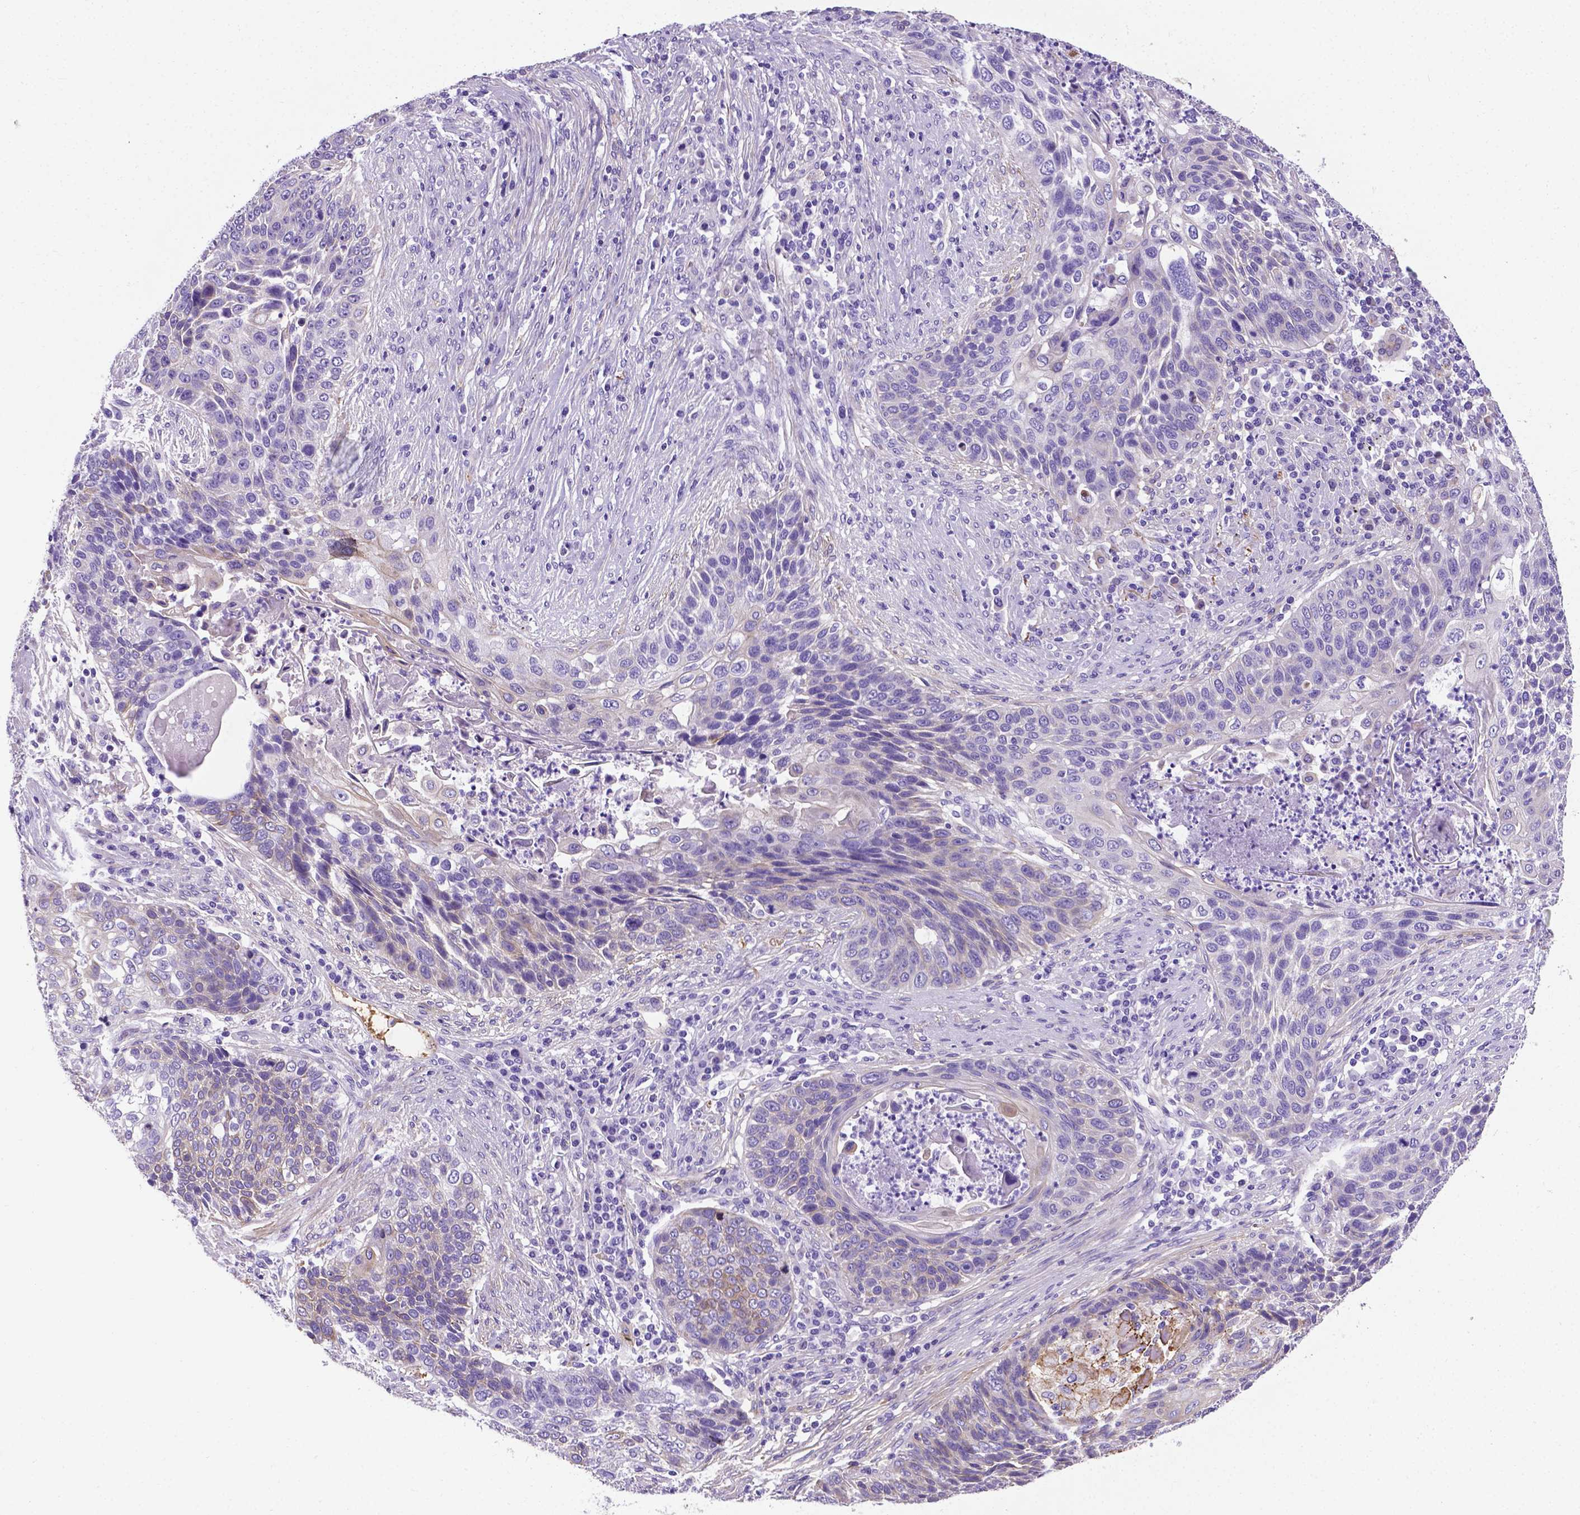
{"staining": {"intensity": "negative", "quantity": "none", "location": "none"}, "tissue": "lung cancer", "cell_type": "Tumor cells", "image_type": "cancer", "snomed": [{"axis": "morphology", "description": "Squamous cell carcinoma, NOS"}, {"axis": "morphology", "description": "Squamous cell carcinoma, metastatic, NOS"}, {"axis": "topography", "description": "Lung"}, {"axis": "topography", "description": "Pleura, NOS"}], "caption": "IHC histopathology image of neoplastic tissue: human squamous cell carcinoma (lung) stained with DAB displays no significant protein positivity in tumor cells.", "gene": "APOE", "patient": {"sex": "male", "age": 72}}